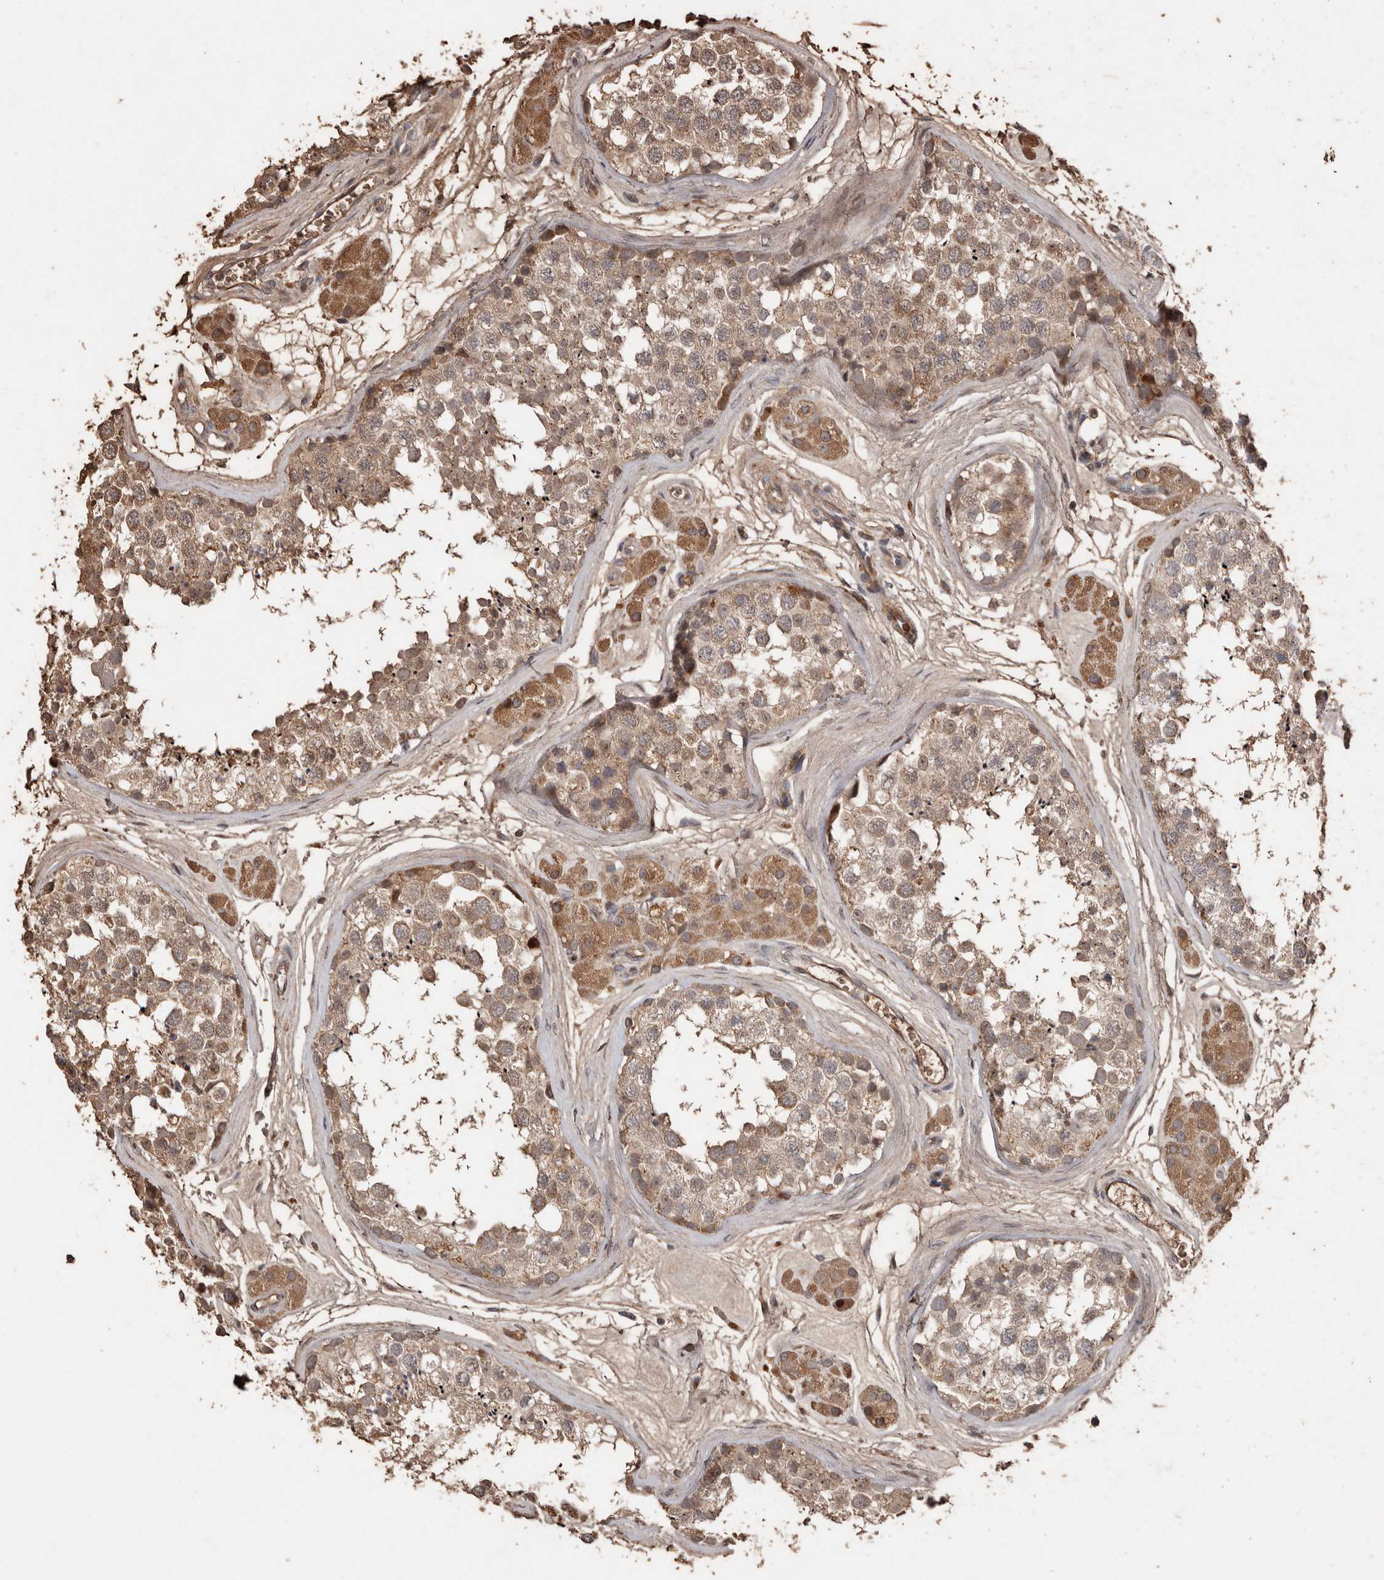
{"staining": {"intensity": "moderate", "quantity": ">75%", "location": "cytoplasmic/membranous"}, "tissue": "testis", "cell_type": "Cells in seminiferous ducts", "image_type": "normal", "snomed": [{"axis": "morphology", "description": "Normal tissue, NOS"}, {"axis": "topography", "description": "Testis"}], "caption": "Immunohistochemical staining of benign human testis displays moderate cytoplasmic/membranous protein positivity in about >75% of cells in seminiferous ducts.", "gene": "RANBP17", "patient": {"sex": "male", "age": 56}}